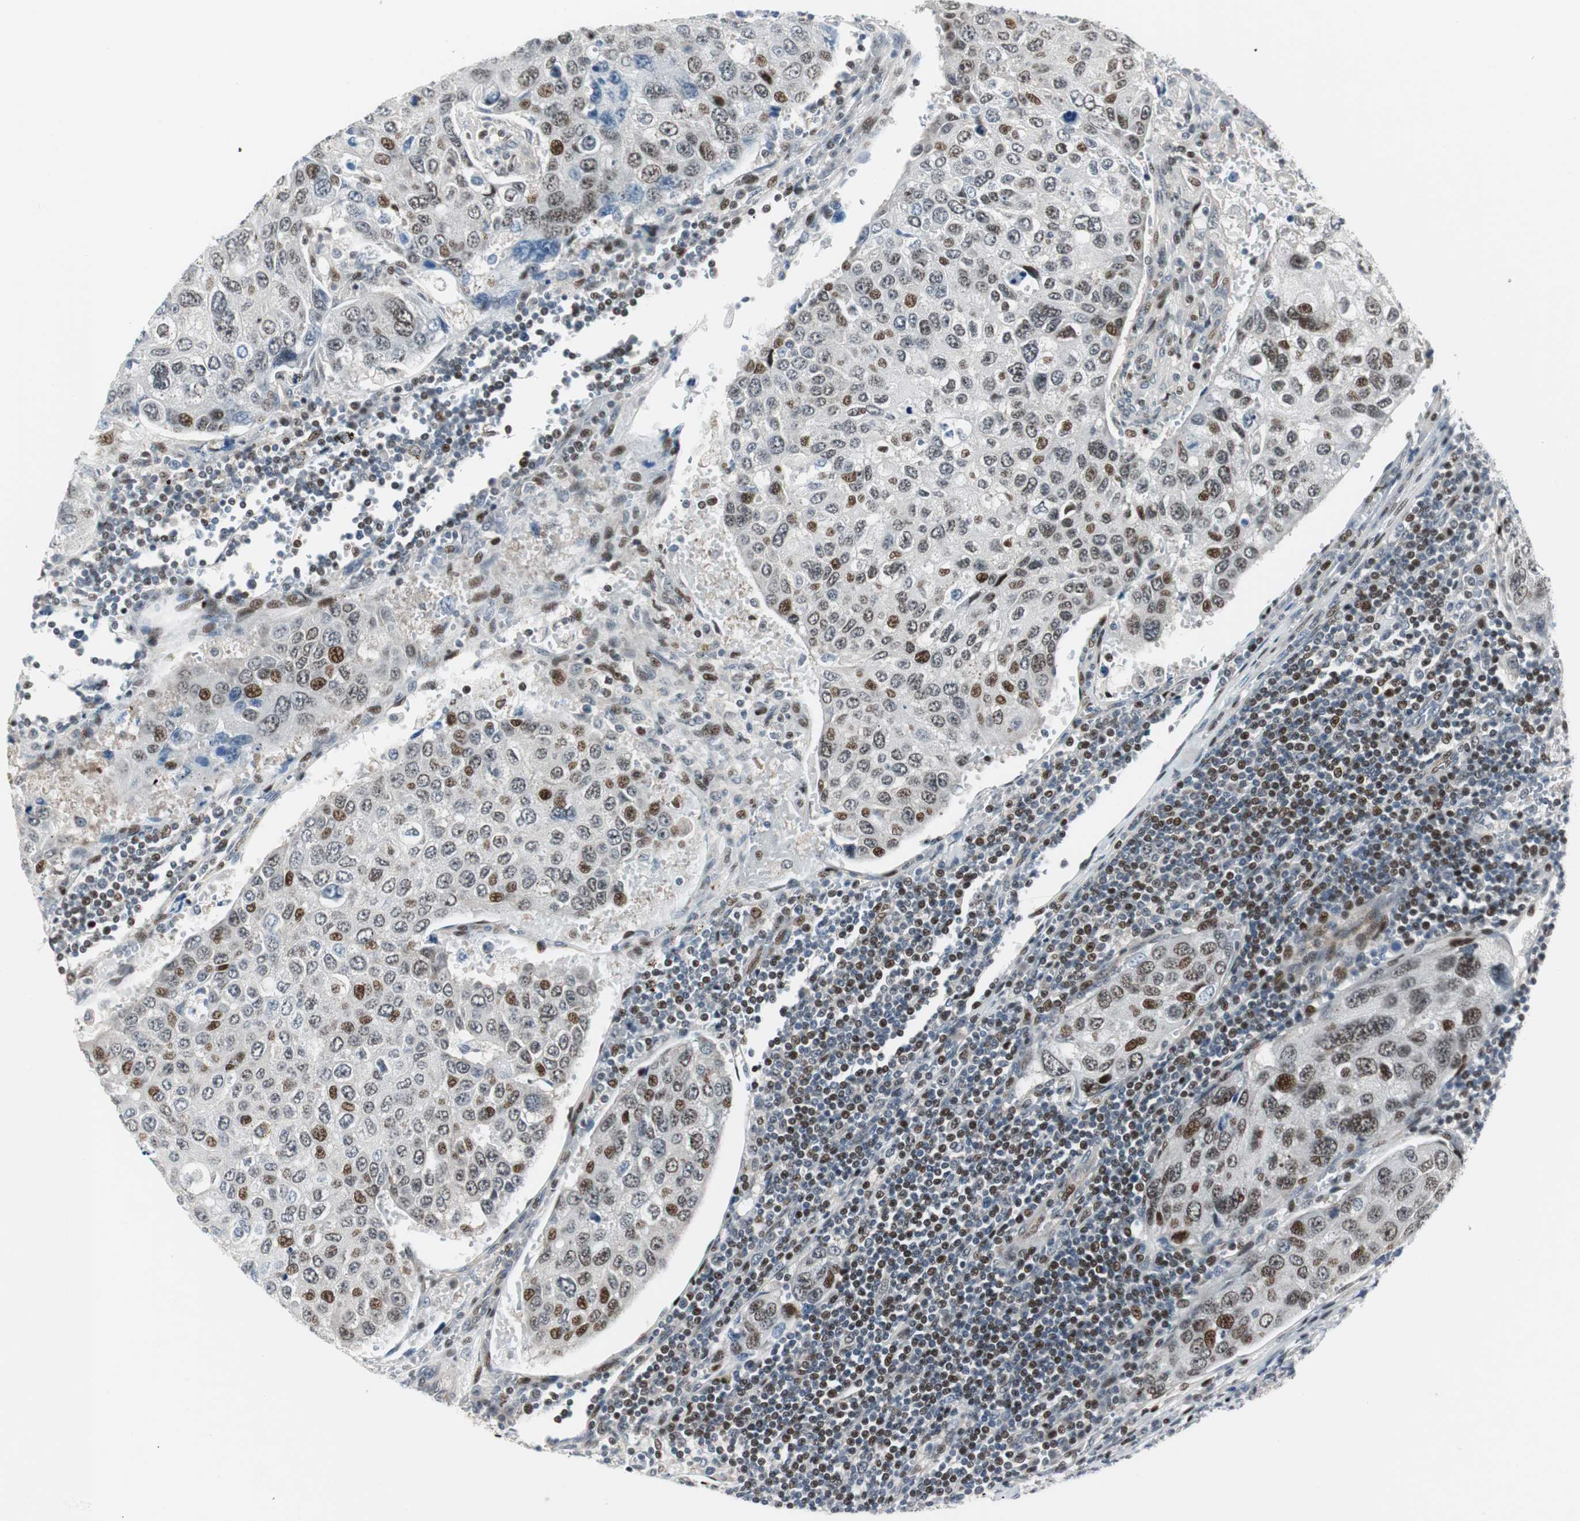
{"staining": {"intensity": "strong", "quantity": "25%-75%", "location": "nuclear"}, "tissue": "urothelial cancer", "cell_type": "Tumor cells", "image_type": "cancer", "snomed": [{"axis": "morphology", "description": "Urothelial carcinoma, High grade"}, {"axis": "topography", "description": "Lymph node"}, {"axis": "topography", "description": "Urinary bladder"}], "caption": "The photomicrograph demonstrates immunohistochemical staining of high-grade urothelial carcinoma. There is strong nuclear positivity is present in approximately 25%-75% of tumor cells.", "gene": "RAD1", "patient": {"sex": "male", "age": 51}}